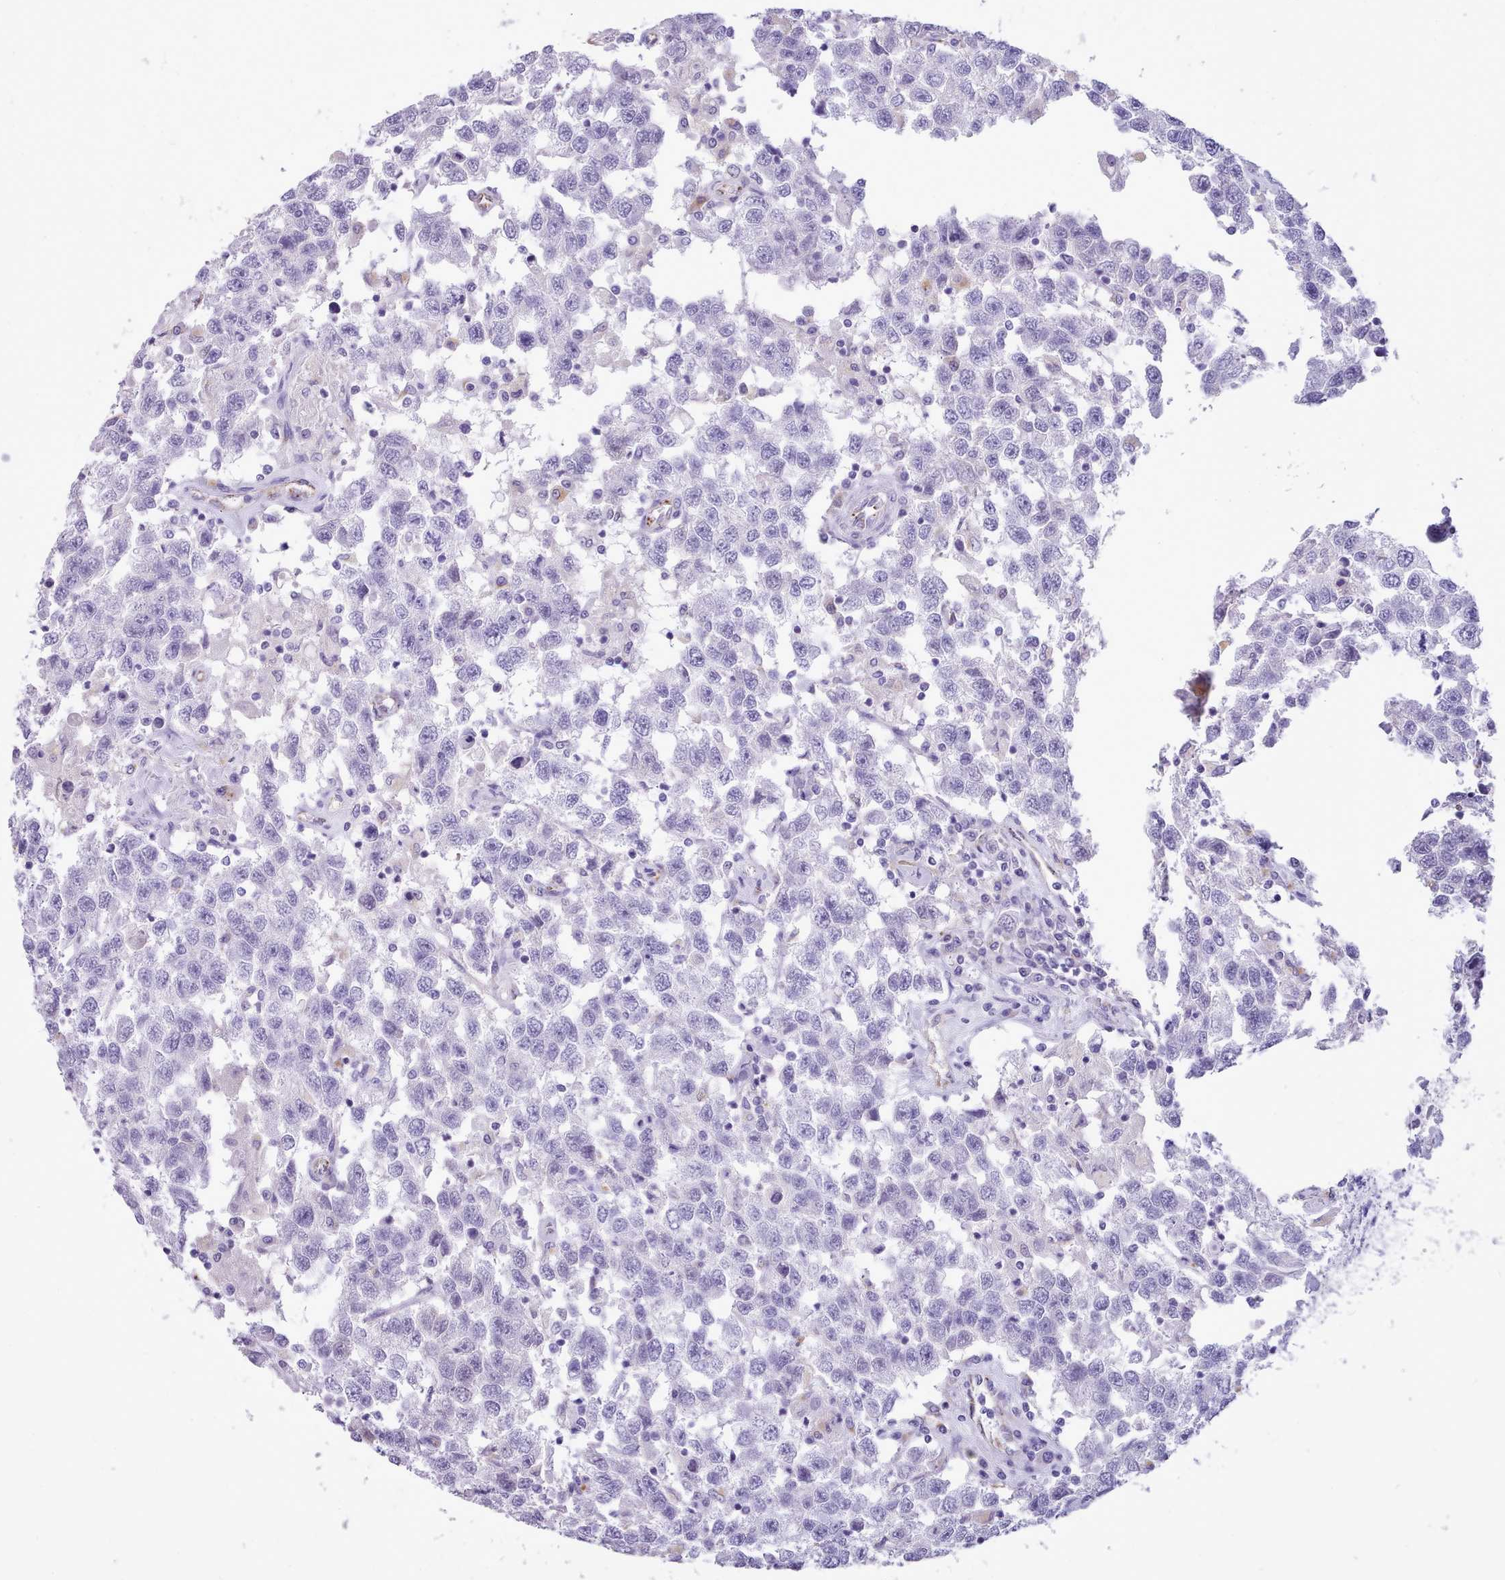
{"staining": {"intensity": "negative", "quantity": "none", "location": "none"}, "tissue": "testis cancer", "cell_type": "Tumor cells", "image_type": "cancer", "snomed": [{"axis": "morphology", "description": "Seminoma, NOS"}, {"axis": "topography", "description": "Testis"}], "caption": "Testis cancer (seminoma) stained for a protein using IHC demonstrates no staining tumor cells.", "gene": "GAA", "patient": {"sex": "male", "age": 41}}